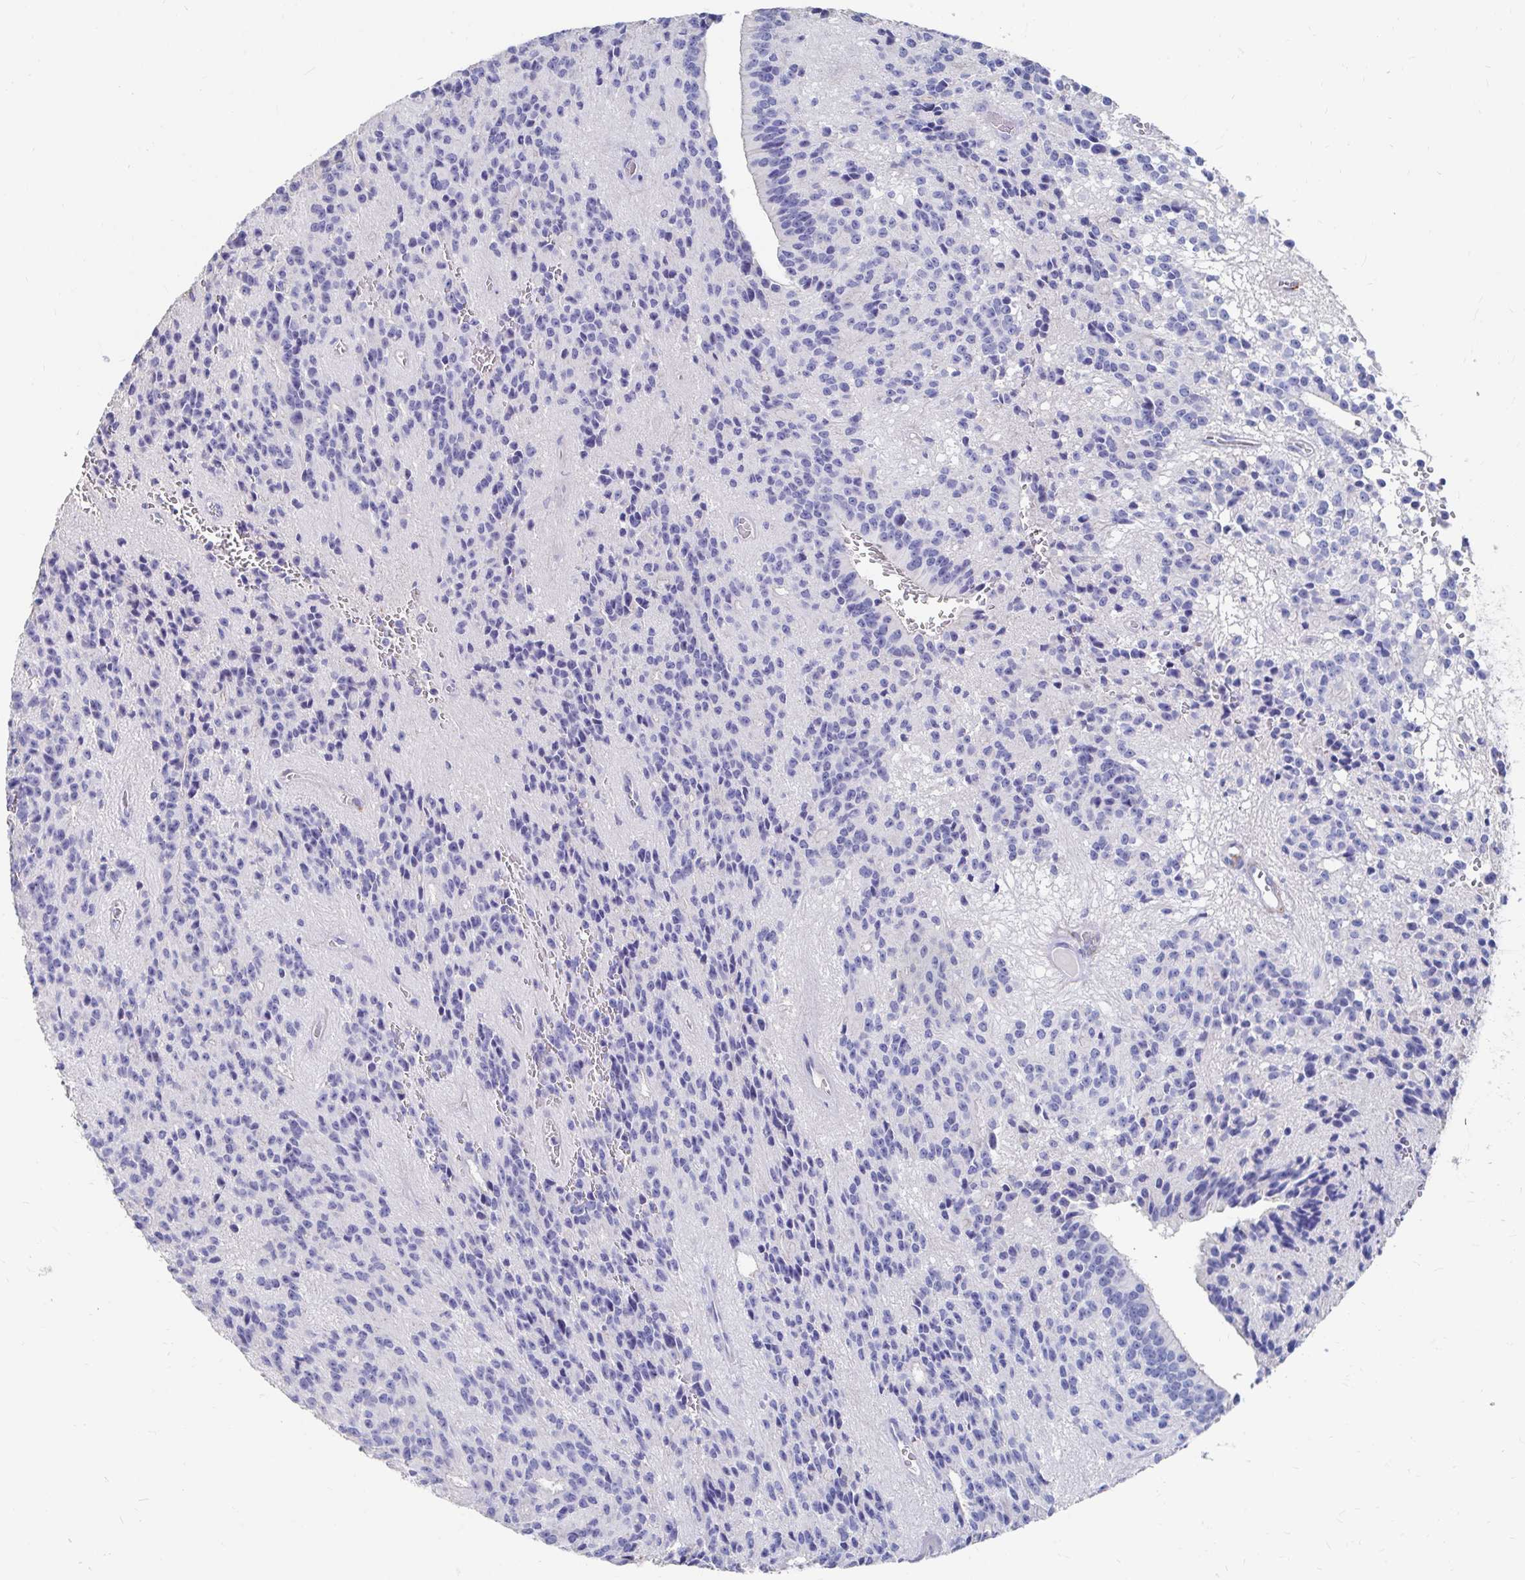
{"staining": {"intensity": "negative", "quantity": "none", "location": "none"}, "tissue": "glioma", "cell_type": "Tumor cells", "image_type": "cancer", "snomed": [{"axis": "morphology", "description": "Glioma, malignant, Low grade"}, {"axis": "topography", "description": "Brain"}], "caption": "Malignant glioma (low-grade) was stained to show a protein in brown. There is no significant positivity in tumor cells.", "gene": "LAMC3", "patient": {"sex": "male", "age": 31}}